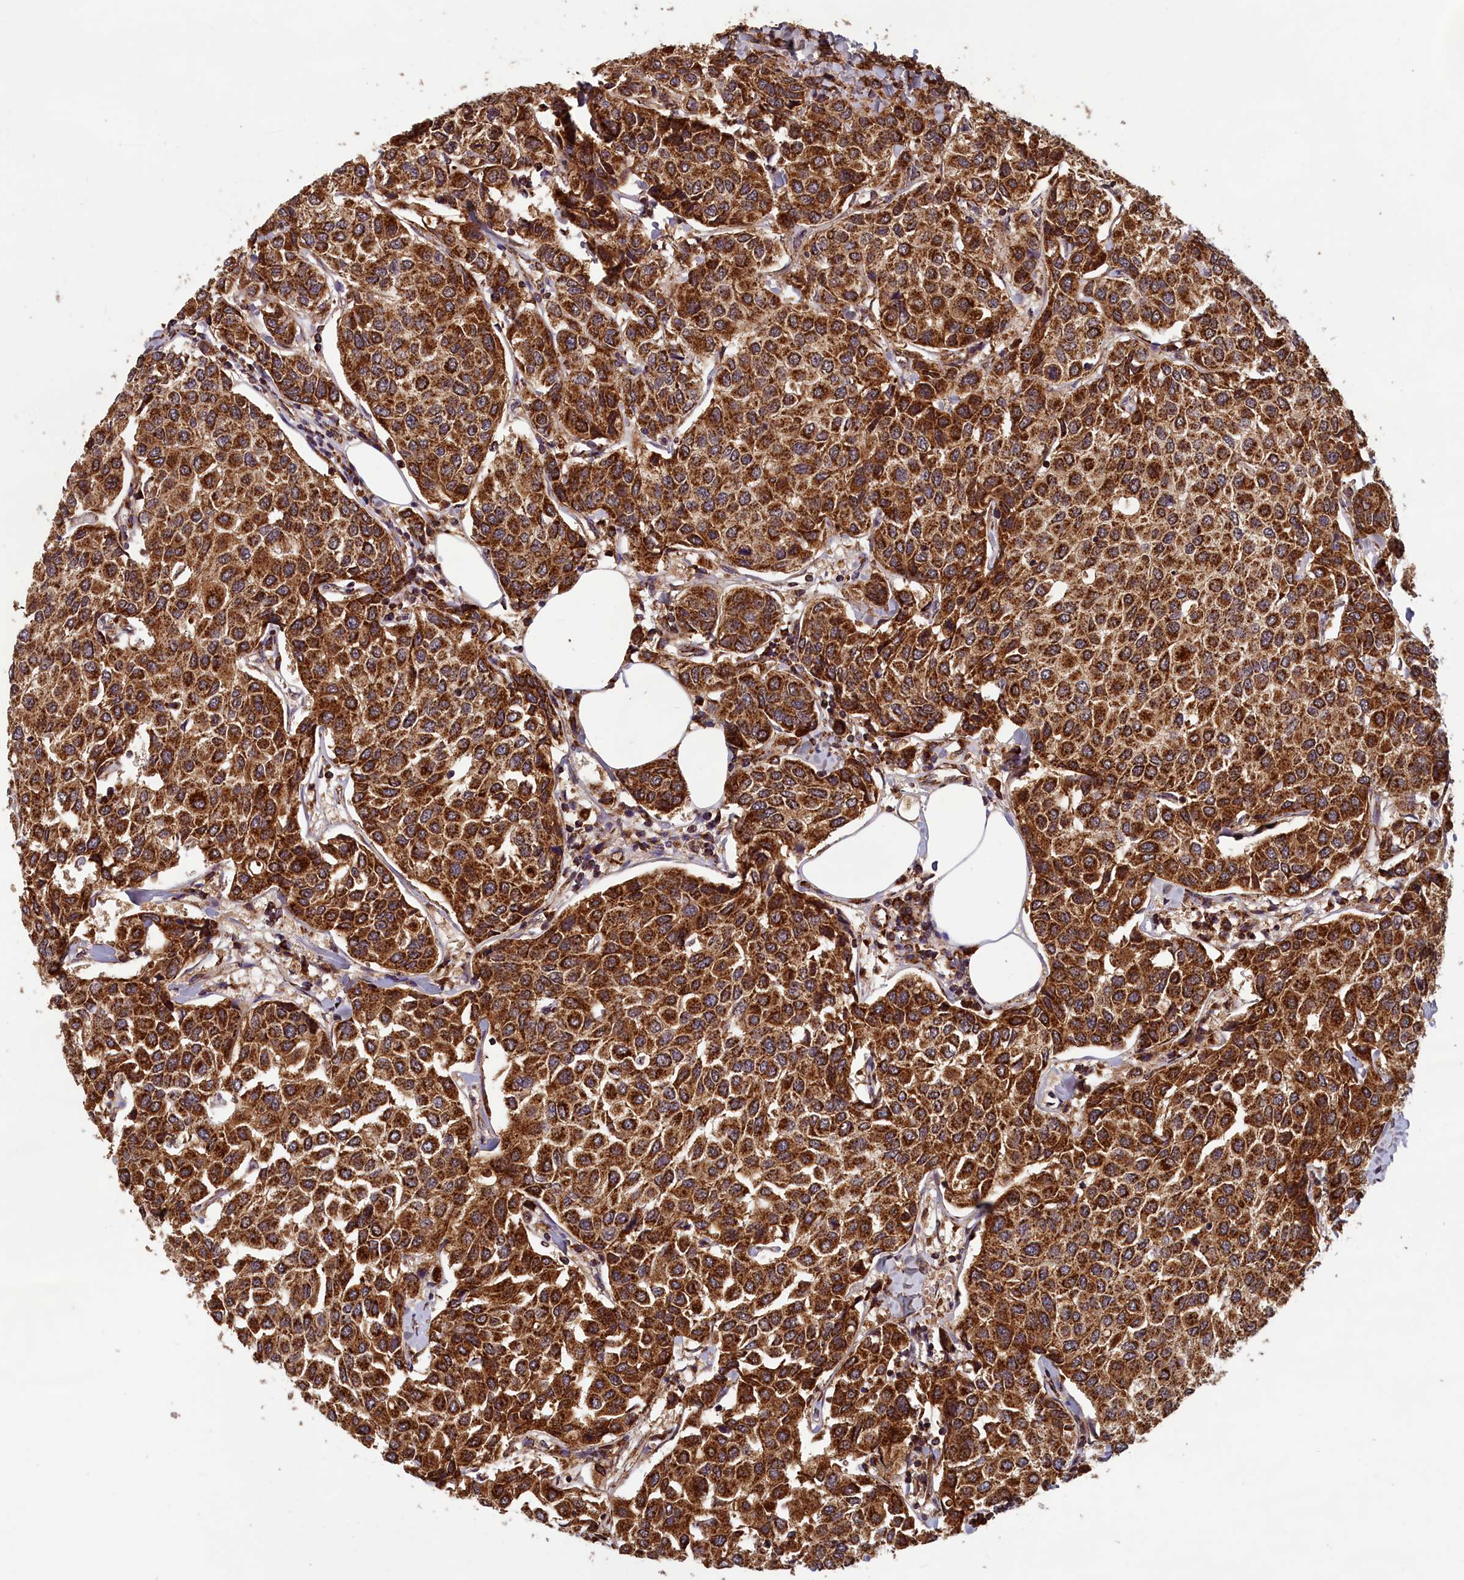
{"staining": {"intensity": "strong", "quantity": ">75%", "location": "cytoplasmic/membranous"}, "tissue": "breast cancer", "cell_type": "Tumor cells", "image_type": "cancer", "snomed": [{"axis": "morphology", "description": "Duct carcinoma"}, {"axis": "topography", "description": "Breast"}], "caption": "Strong cytoplasmic/membranous protein staining is identified in about >75% of tumor cells in infiltrating ductal carcinoma (breast). The protein is stained brown, and the nuclei are stained in blue (DAB (3,3'-diaminobenzidine) IHC with brightfield microscopy, high magnification).", "gene": "CCDC15", "patient": {"sex": "female", "age": 55}}